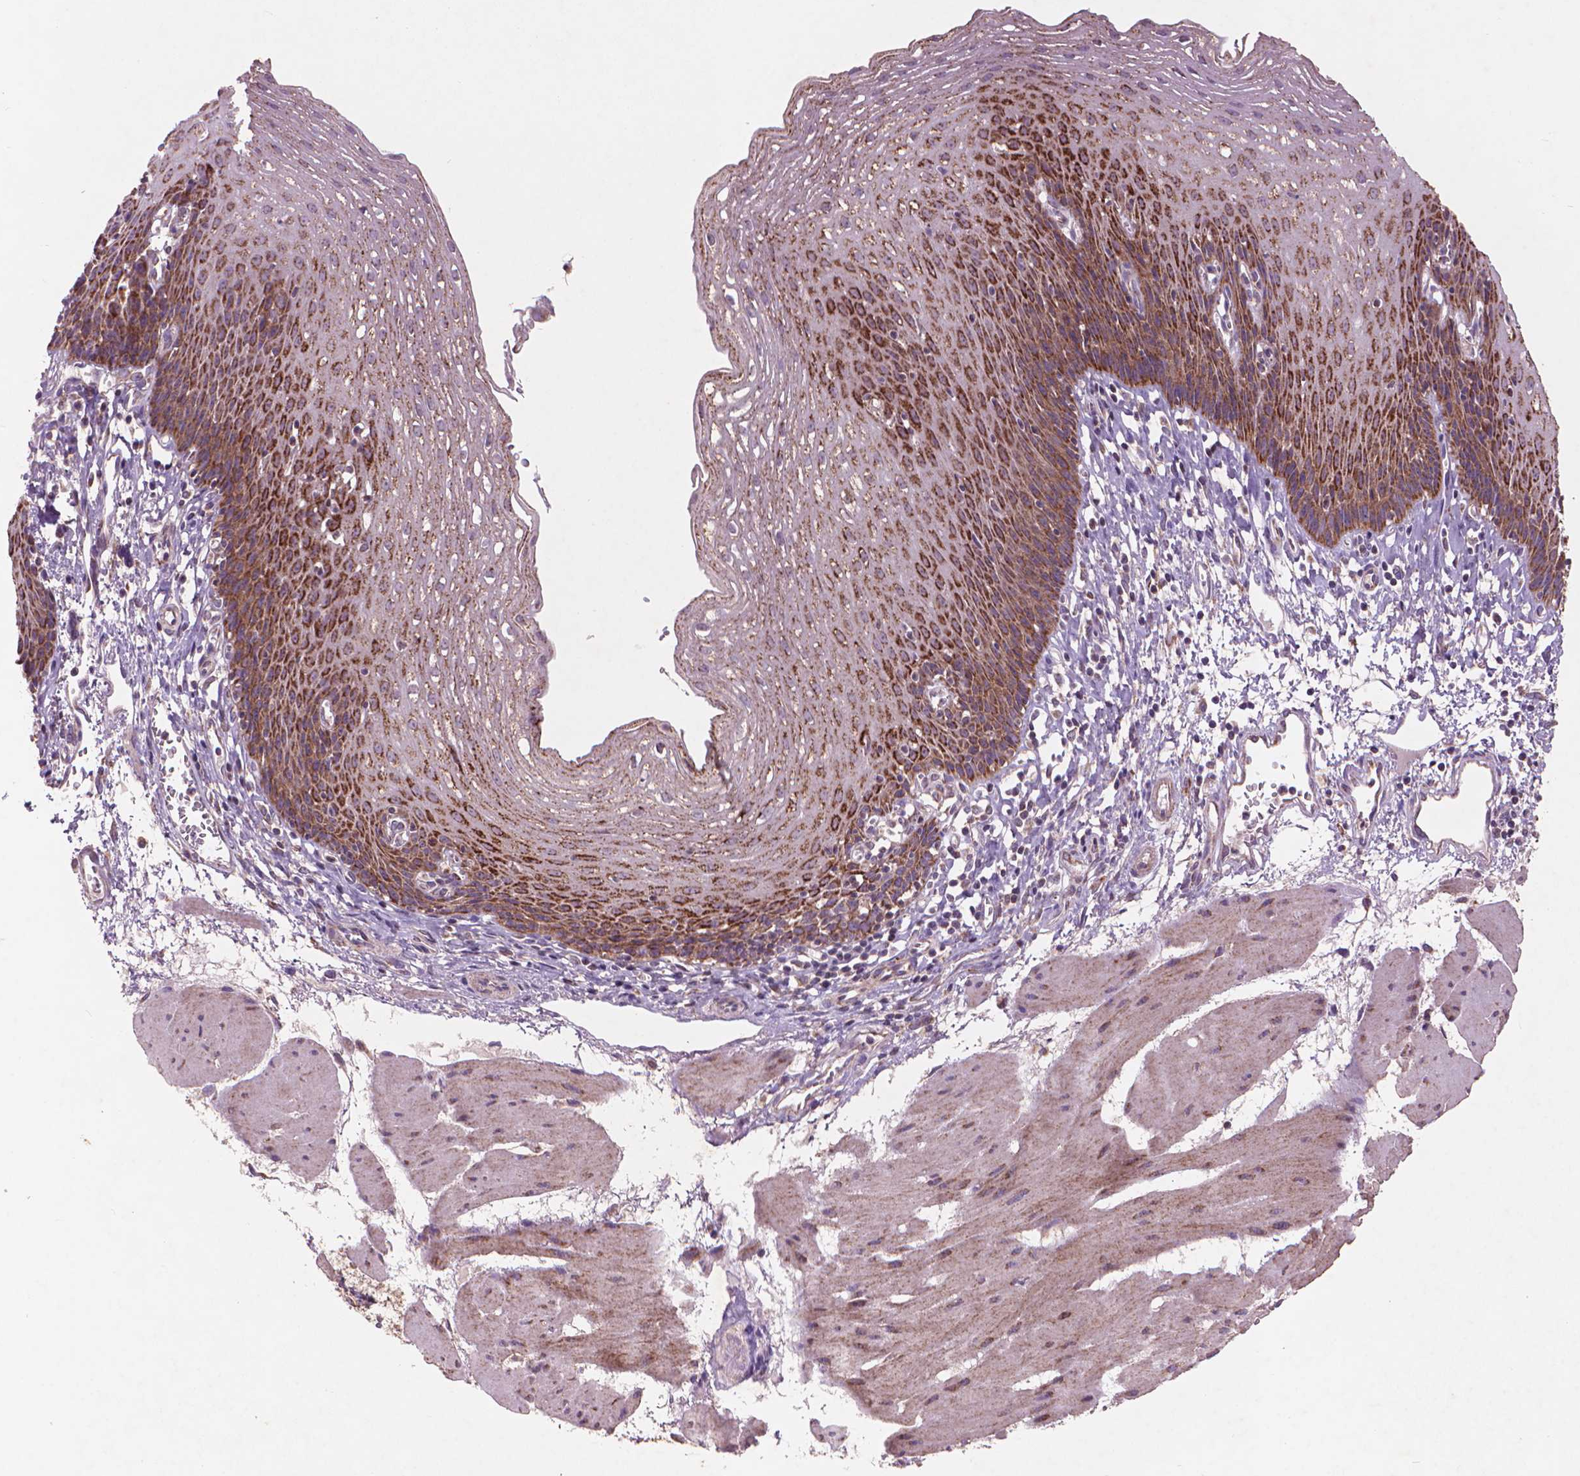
{"staining": {"intensity": "strong", "quantity": ">75%", "location": "cytoplasmic/membranous"}, "tissue": "esophagus", "cell_type": "Squamous epithelial cells", "image_type": "normal", "snomed": [{"axis": "morphology", "description": "Normal tissue, NOS"}, {"axis": "topography", "description": "Esophagus"}], "caption": "The image reveals immunohistochemical staining of normal esophagus. There is strong cytoplasmic/membranous positivity is identified in approximately >75% of squamous epithelial cells. The staining was performed using DAB (3,3'-diaminobenzidine) to visualize the protein expression in brown, while the nuclei were stained in blue with hematoxylin (Magnification: 20x).", "gene": "NLRX1", "patient": {"sex": "female", "age": 64}}